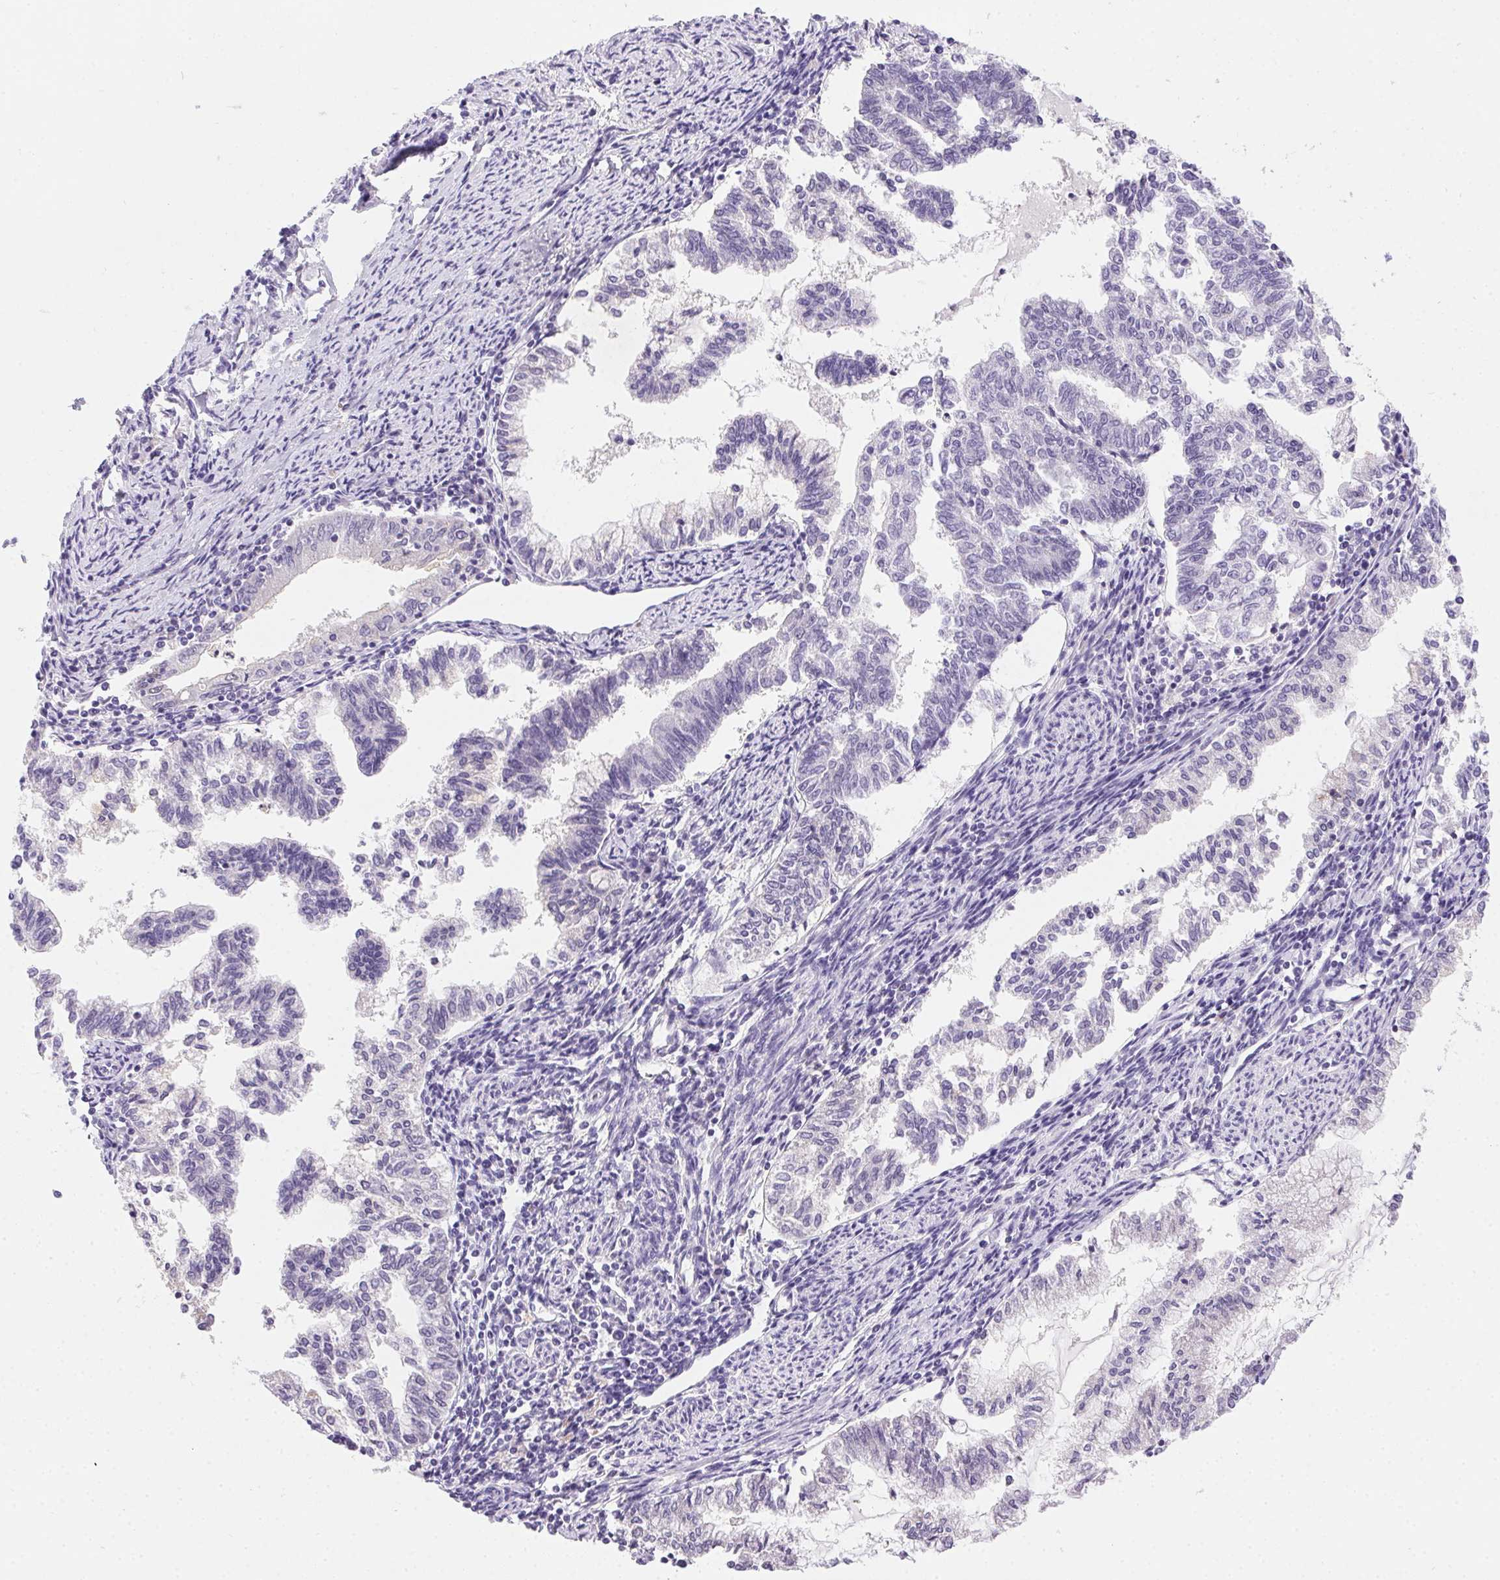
{"staining": {"intensity": "negative", "quantity": "none", "location": "none"}, "tissue": "endometrial cancer", "cell_type": "Tumor cells", "image_type": "cancer", "snomed": [{"axis": "morphology", "description": "Adenocarcinoma, NOS"}, {"axis": "topography", "description": "Endometrium"}], "caption": "Photomicrograph shows no significant protein staining in tumor cells of adenocarcinoma (endometrial).", "gene": "SSTR4", "patient": {"sex": "female", "age": 79}}